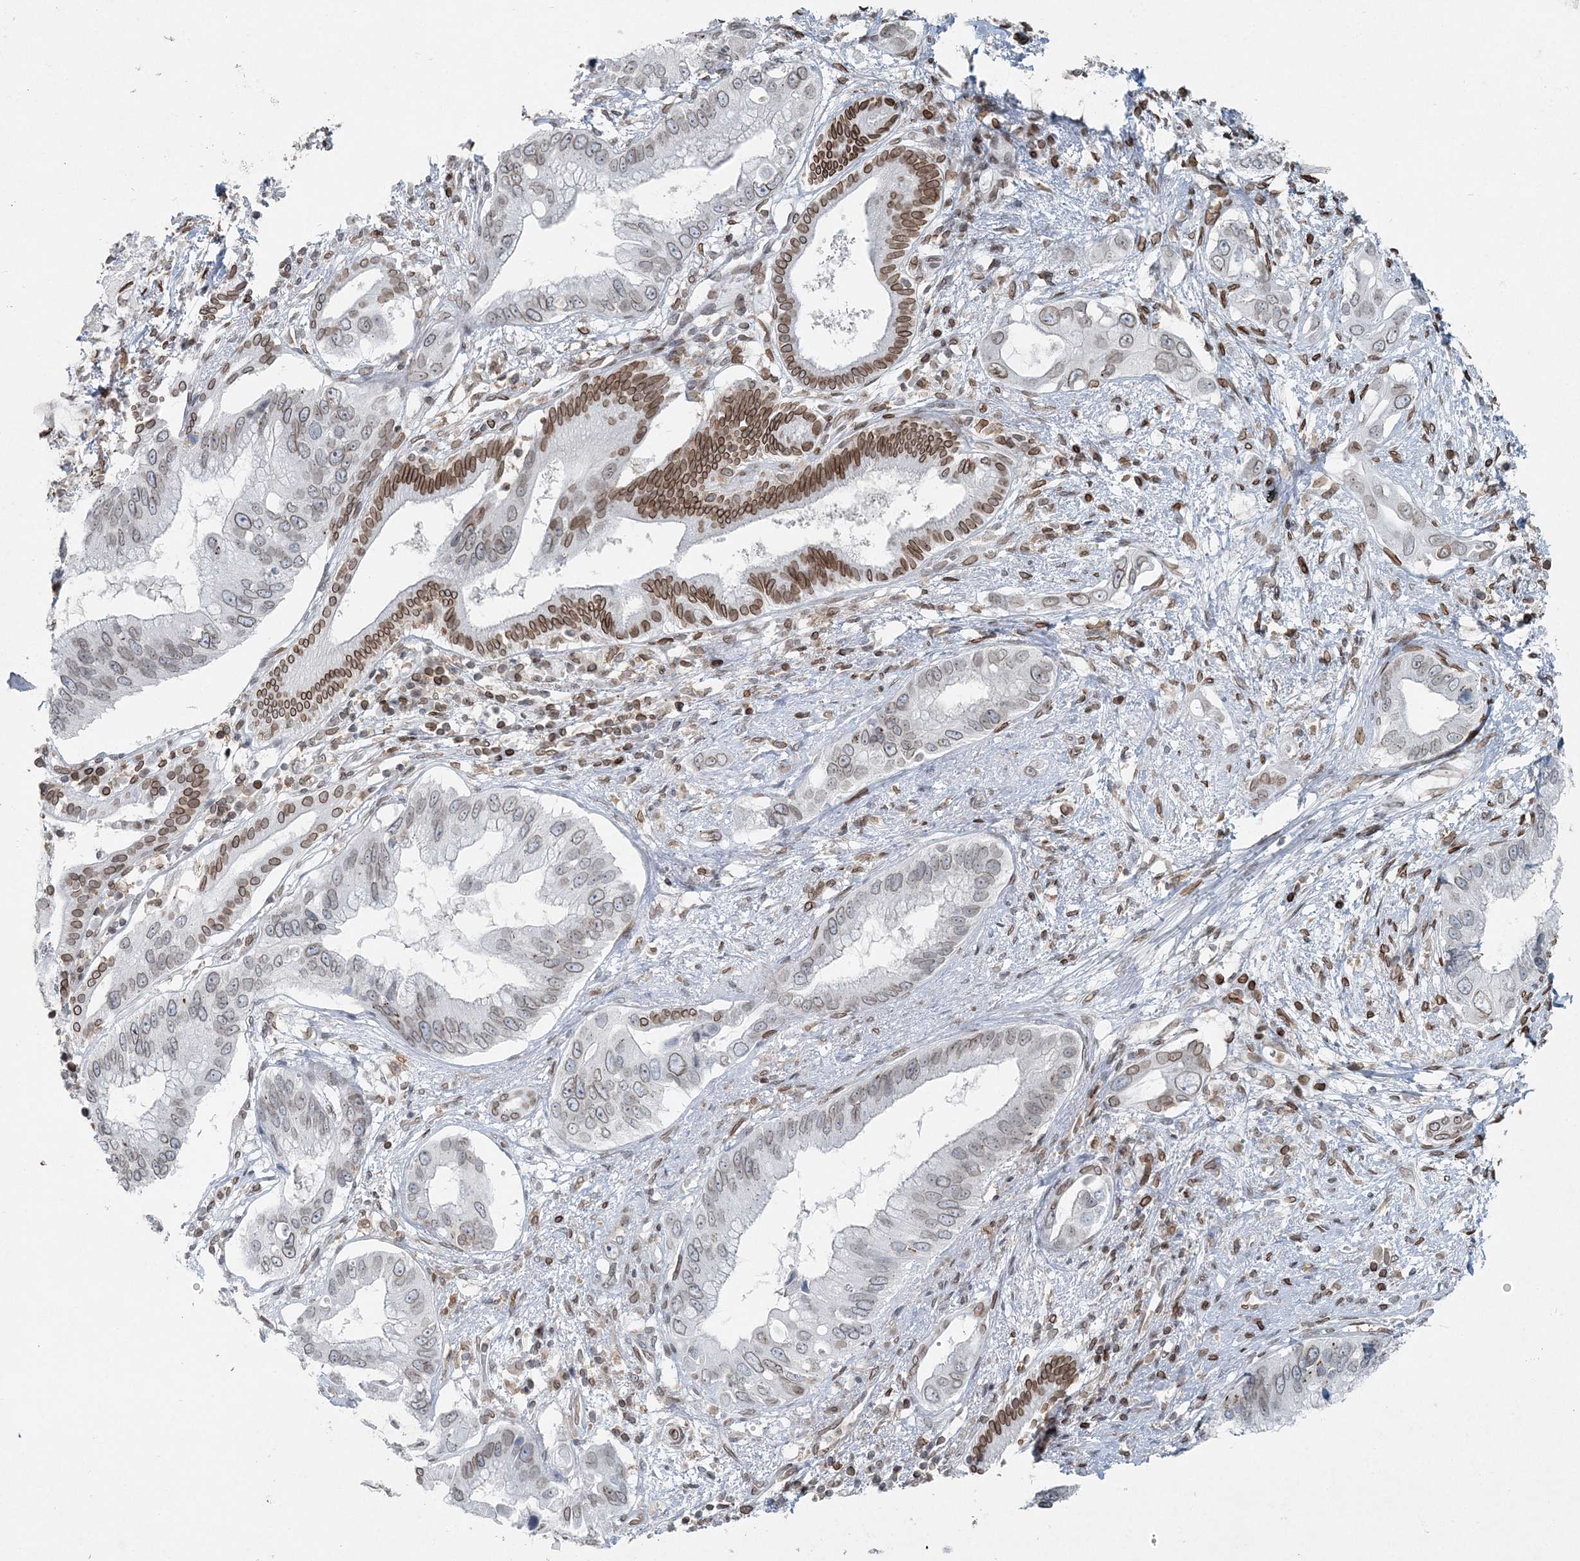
{"staining": {"intensity": "weak", "quantity": ">75%", "location": "cytoplasmic/membranous,nuclear"}, "tissue": "pancreatic cancer", "cell_type": "Tumor cells", "image_type": "cancer", "snomed": [{"axis": "morphology", "description": "Inflammation, NOS"}, {"axis": "morphology", "description": "Adenocarcinoma, NOS"}, {"axis": "topography", "description": "Pancreas"}], "caption": "Pancreatic cancer stained with DAB (3,3'-diaminobenzidine) immunohistochemistry (IHC) exhibits low levels of weak cytoplasmic/membranous and nuclear expression in about >75% of tumor cells.", "gene": "GJD4", "patient": {"sex": "female", "age": 56}}